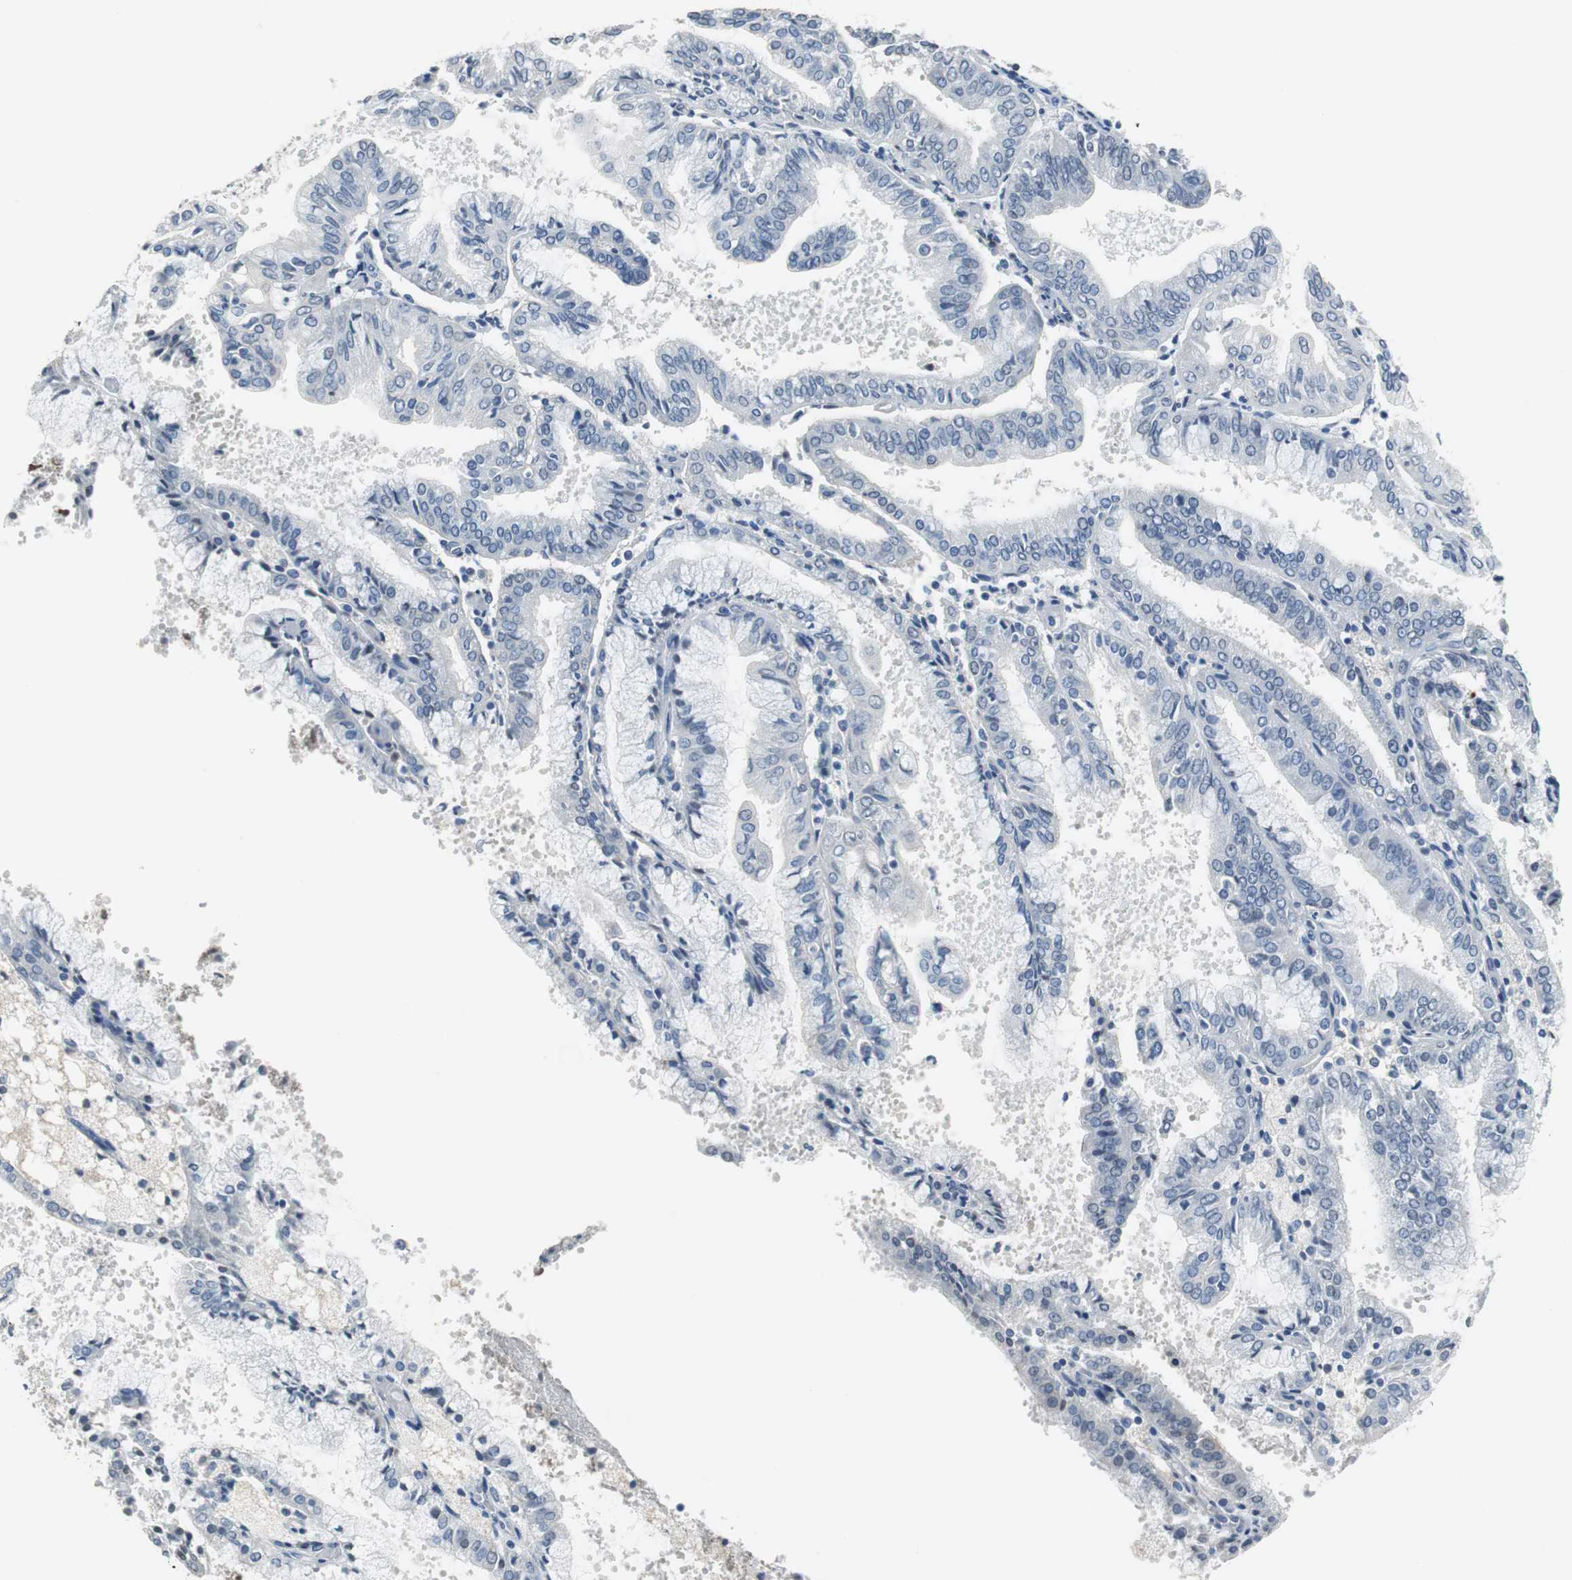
{"staining": {"intensity": "negative", "quantity": "none", "location": "none"}, "tissue": "endometrial cancer", "cell_type": "Tumor cells", "image_type": "cancer", "snomed": [{"axis": "morphology", "description": "Adenocarcinoma, NOS"}, {"axis": "topography", "description": "Endometrium"}], "caption": "Human adenocarcinoma (endometrial) stained for a protein using IHC displays no positivity in tumor cells.", "gene": "MUC7", "patient": {"sex": "female", "age": 63}}